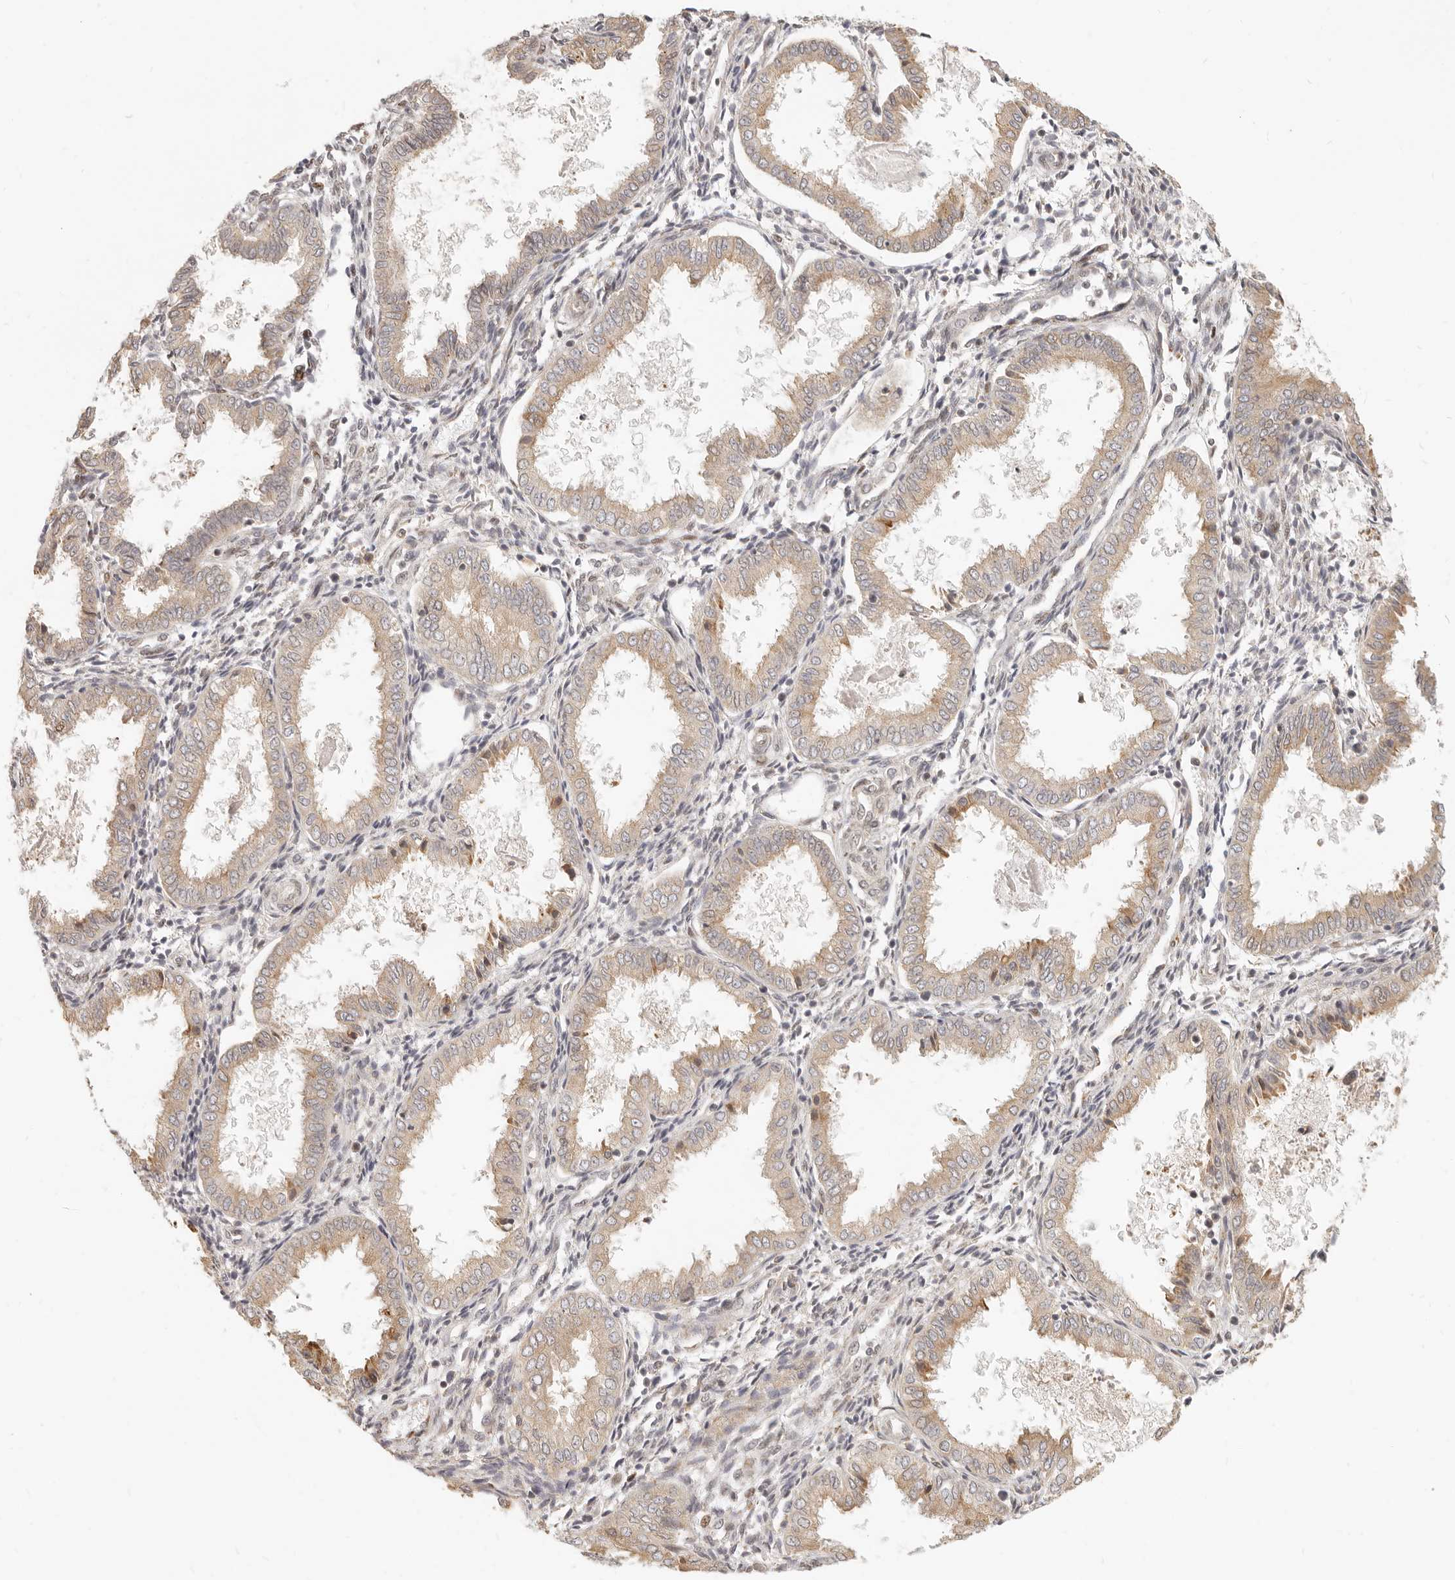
{"staining": {"intensity": "weak", "quantity": "<25%", "location": "cytoplasmic/membranous"}, "tissue": "endometrium", "cell_type": "Cells in endometrial stroma", "image_type": "normal", "snomed": [{"axis": "morphology", "description": "Normal tissue, NOS"}, {"axis": "topography", "description": "Endometrium"}], "caption": "Protein analysis of normal endometrium demonstrates no significant staining in cells in endometrial stroma.", "gene": "TUFT1", "patient": {"sex": "female", "age": 33}}